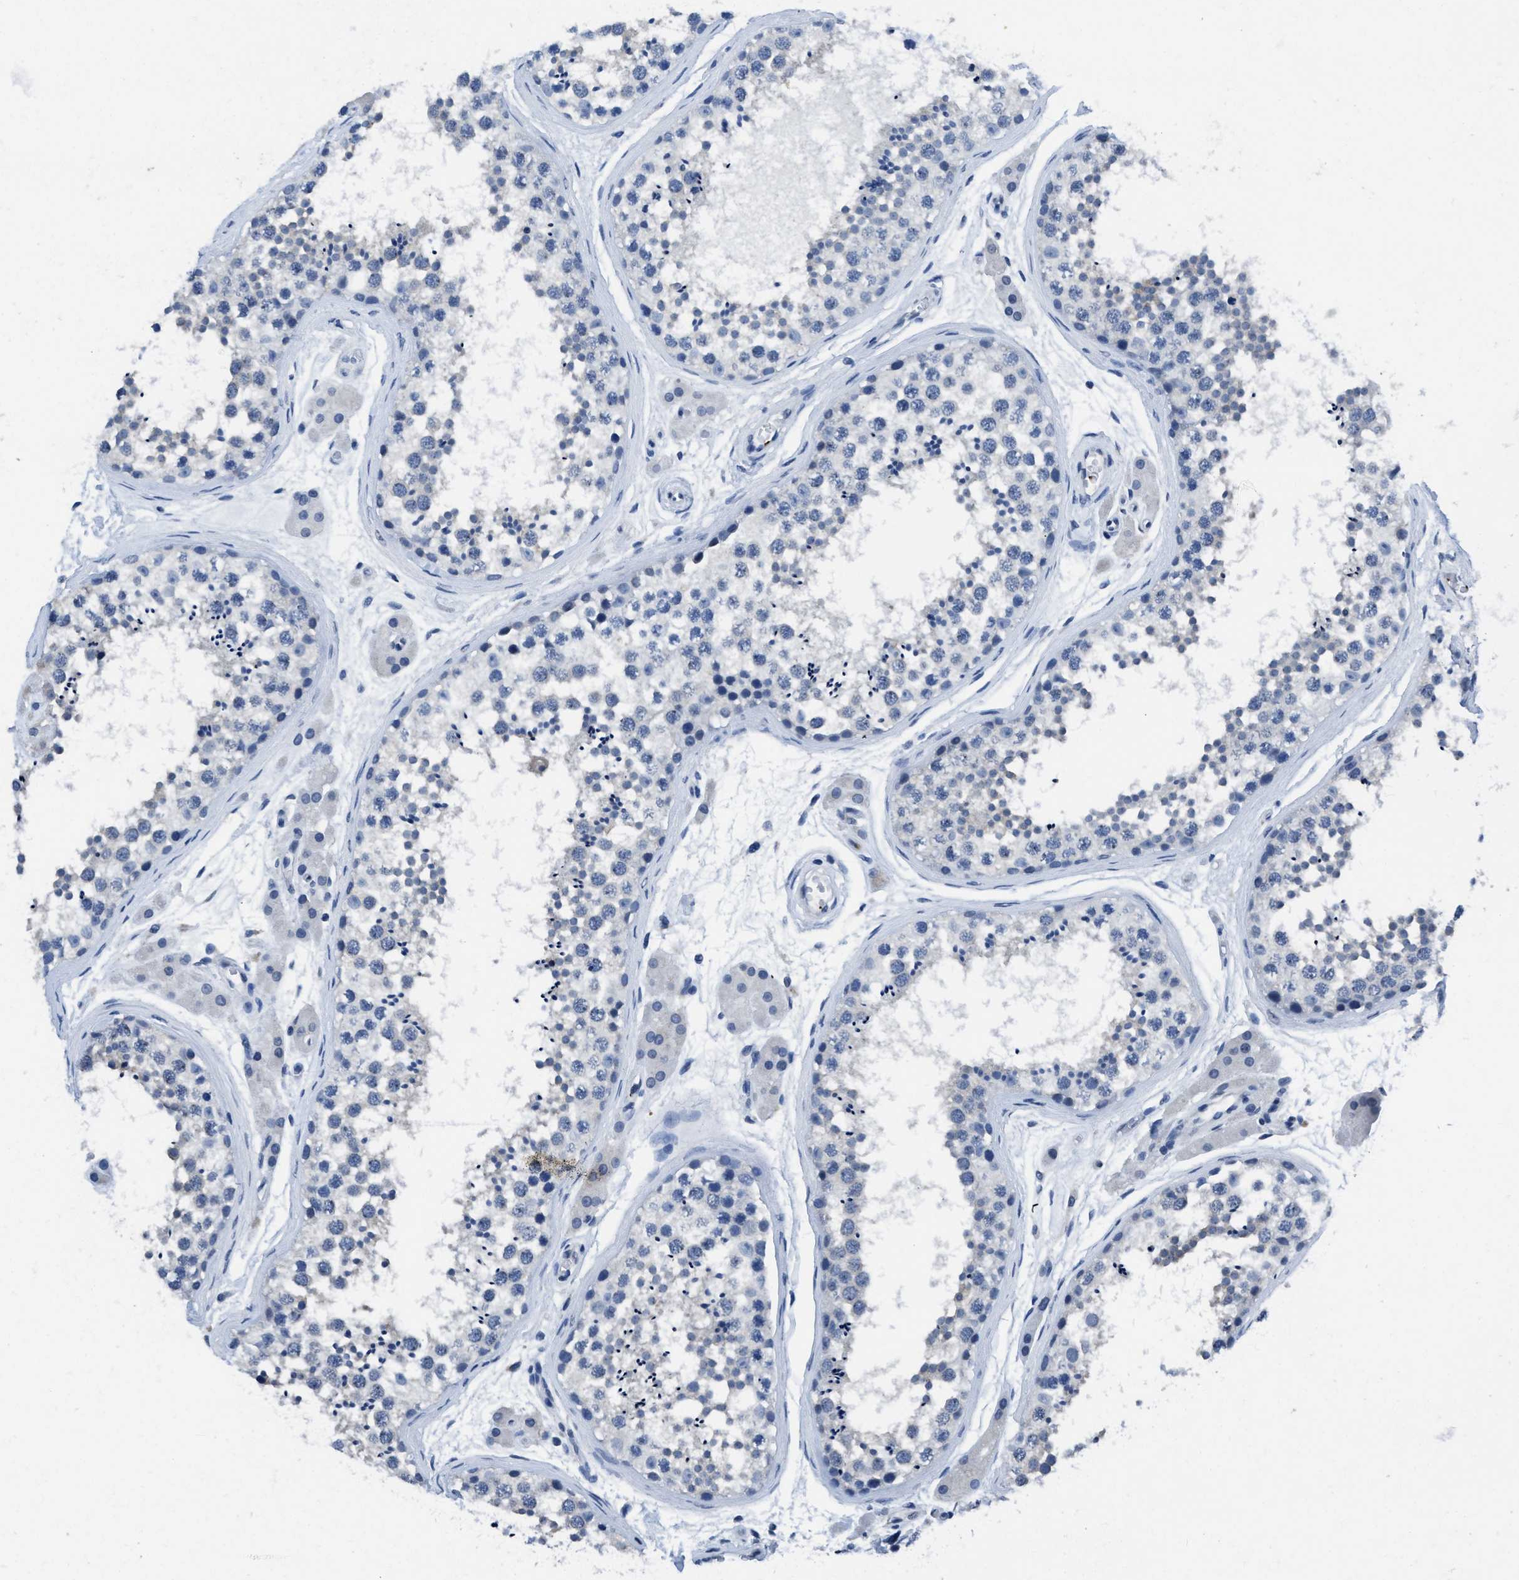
{"staining": {"intensity": "negative", "quantity": "none", "location": "none"}, "tissue": "testis", "cell_type": "Cells in seminiferous ducts", "image_type": "normal", "snomed": [{"axis": "morphology", "description": "Normal tissue, NOS"}, {"axis": "topography", "description": "Testis"}], "caption": "High power microscopy image of an immunohistochemistry photomicrograph of unremarkable testis, revealing no significant staining in cells in seminiferous ducts.", "gene": "ITGA2B", "patient": {"sex": "male", "age": 56}}